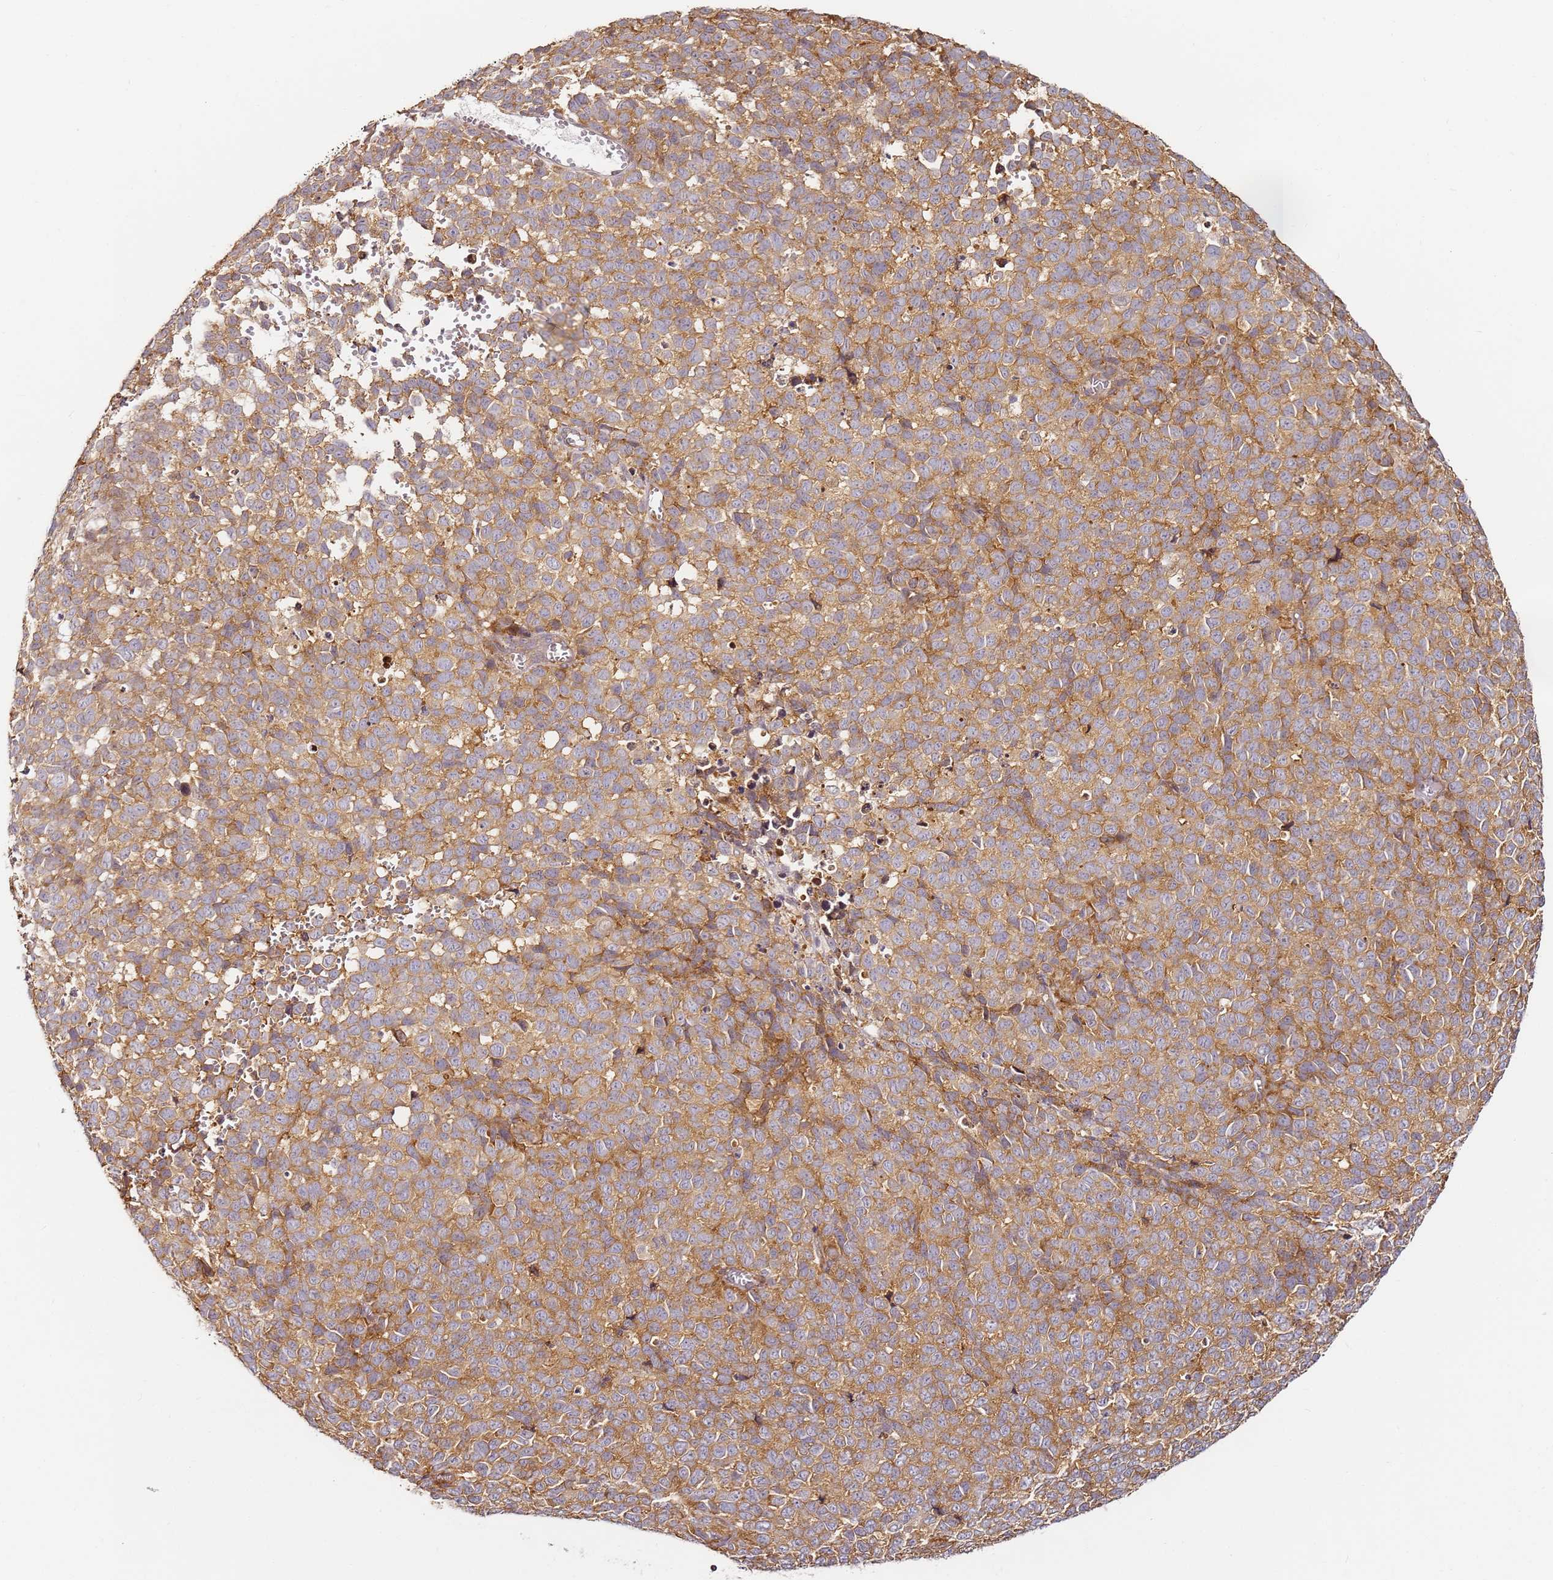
{"staining": {"intensity": "moderate", "quantity": ">75%", "location": "cytoplasmic/membranous"}, "tissue": "melanoma", "cell_type": "Tumor cells", "image_type": "cancer", "snomed": [{"axis": "morphology", "description": "Malignant melanoma, NOS"}, {"axis": "topography", "description": "Nose, NOS"}], "caption": "Immunohistochemical staining of human melanoma exhibits medium levels of moderate cytoplasmic/membranous protein staining in approximately >75% of tumor cells.", "gene": "RPS3A", "patient": {"sex": "female", "age": 48}}